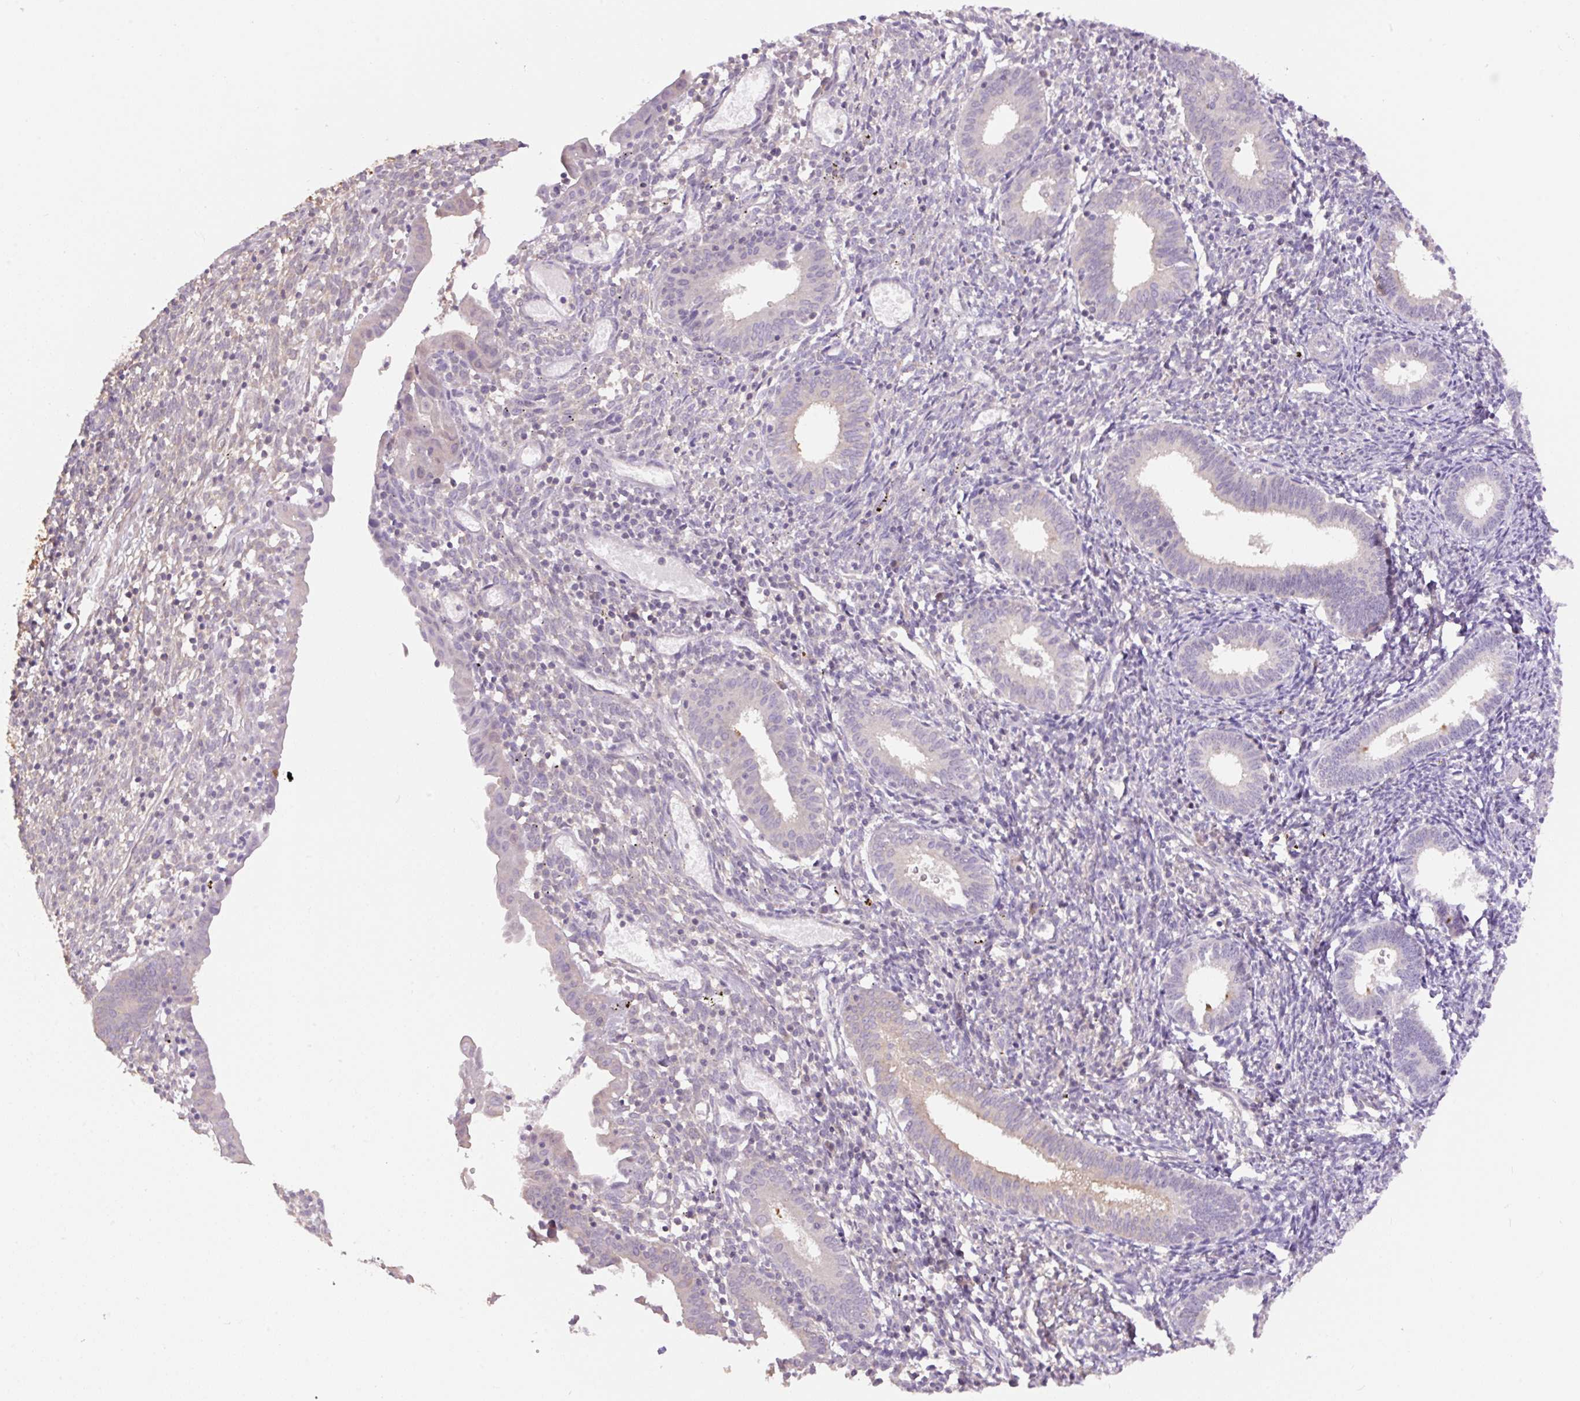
{"staining": {"intensity": "strong", "quantity": "<25%", "location": "cytoplasmic/membranous"}, "tissue": "endometrium", "cell_type": "Cells in endometrial stroma", "image_type": "normal", "snomed": [{"axis": "morphology", "description": "Normal tissue, NOS"}, {"axis": "topography", "description": "Endometrium"}], "caption": "A medium amount of strong cytoplasmic/membranous positivity is appreciated in about <25% of cells in endometrial stroma in benign endometrium. (Brightfield microscopy of DAB IHC at high magnification).", "gene": "COX8A", "patient": {"sex": "female", "age": 41}}